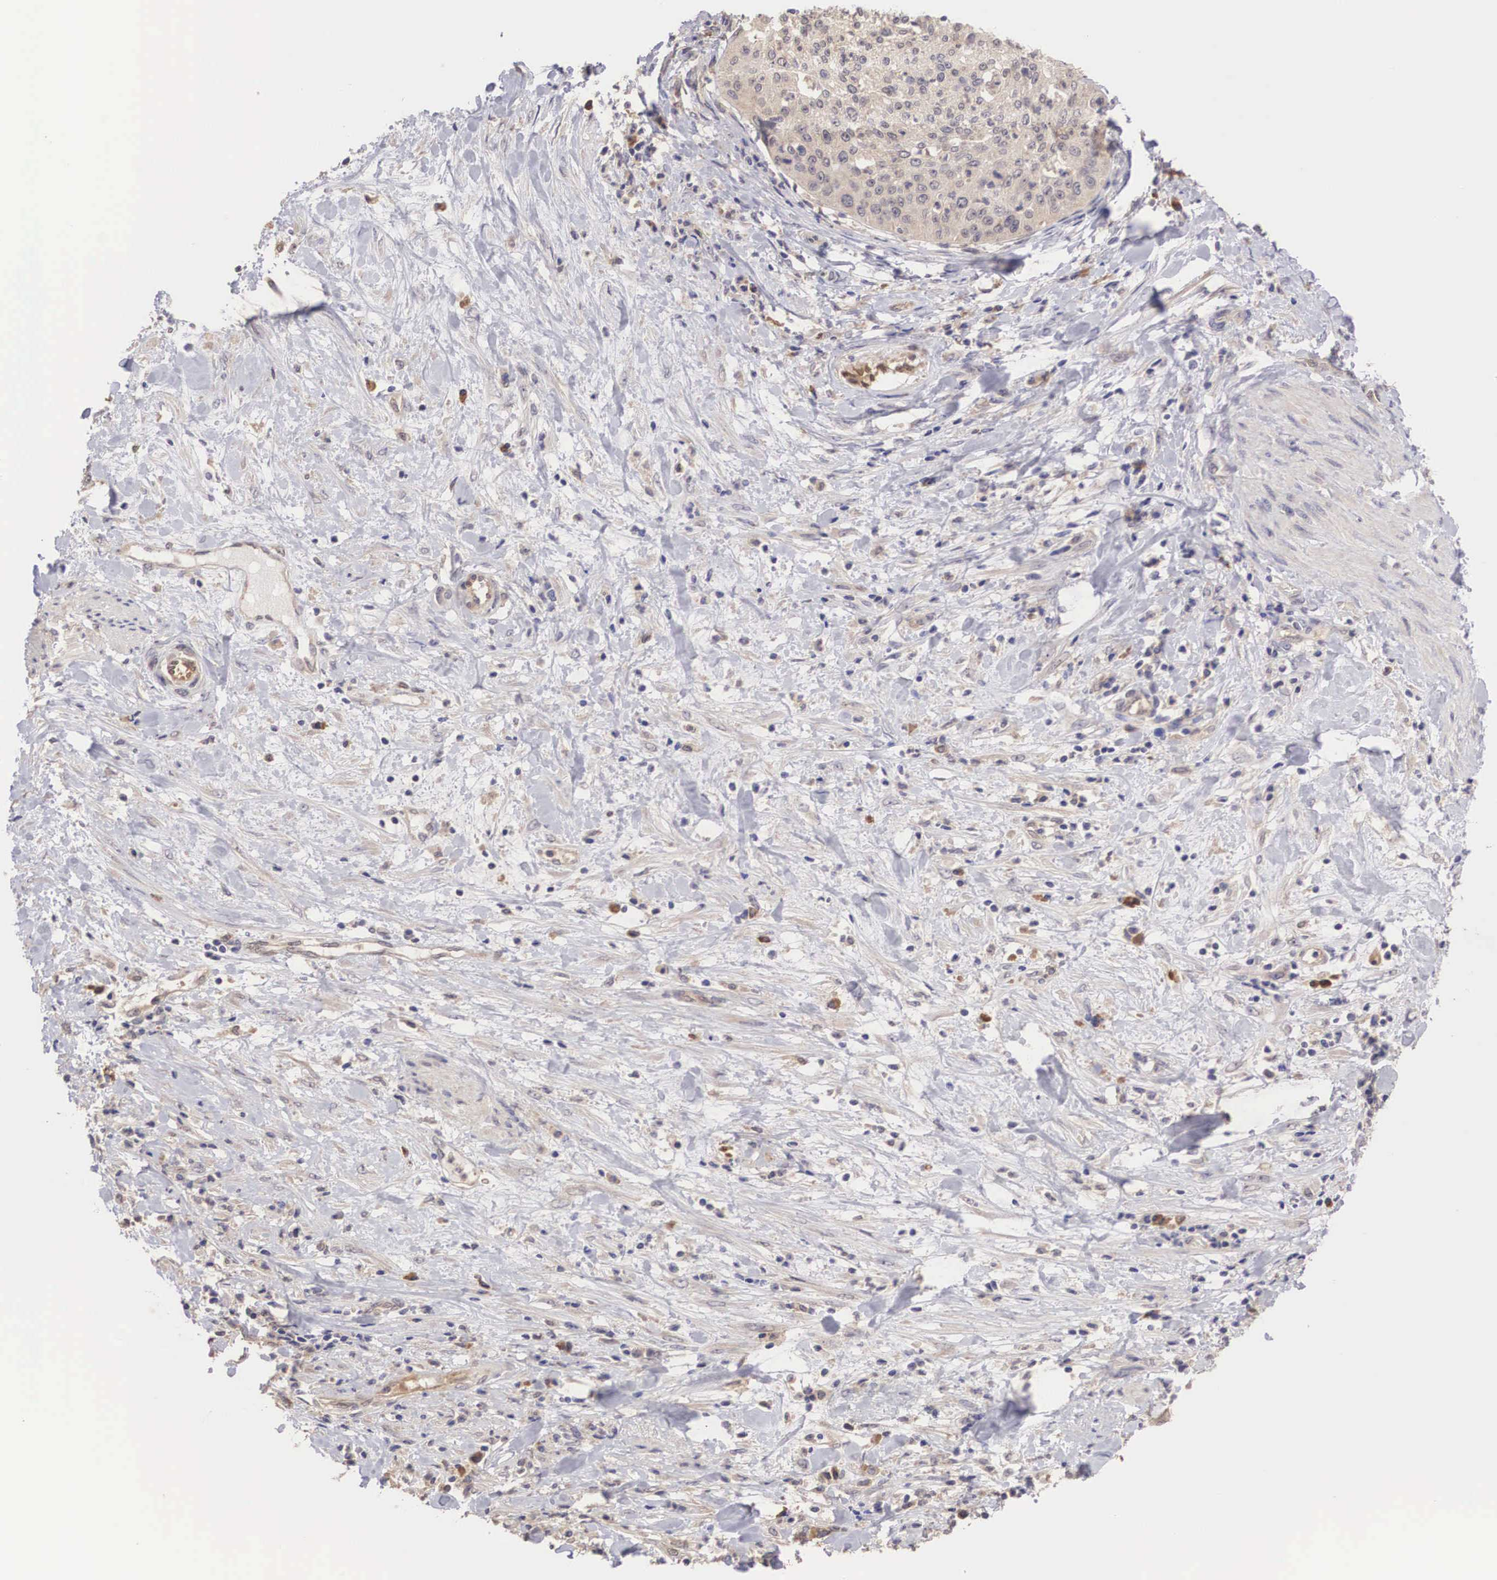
{"staining": {"intensity": "weak", "quantity": ">75%", "location": "cytoplasmic/membranous"}, "tissue": "cervical cancer", "cell_type": "Tumor cells", "image_type": "cancer", "snomed": [{"axis": "morphology", "description": "Squamous cell carcinoma, NOS"}, {"axis": "topography", "description": "Cervix"}], "caption": "IHC staining of cervical cancer (squamous cell carcinoma), which shows low levels of weak cytoplasmic/membranous expression in about >75% of tumor cells indicating weak cytoplasmic/membranous protein expression. The staining was performed using DAB (brown) for protein detection and nuclei were counterstained in hematoxylin (blue).", "gene": "DNAJB7", "patient": {"sex": "female", "age": 41}}